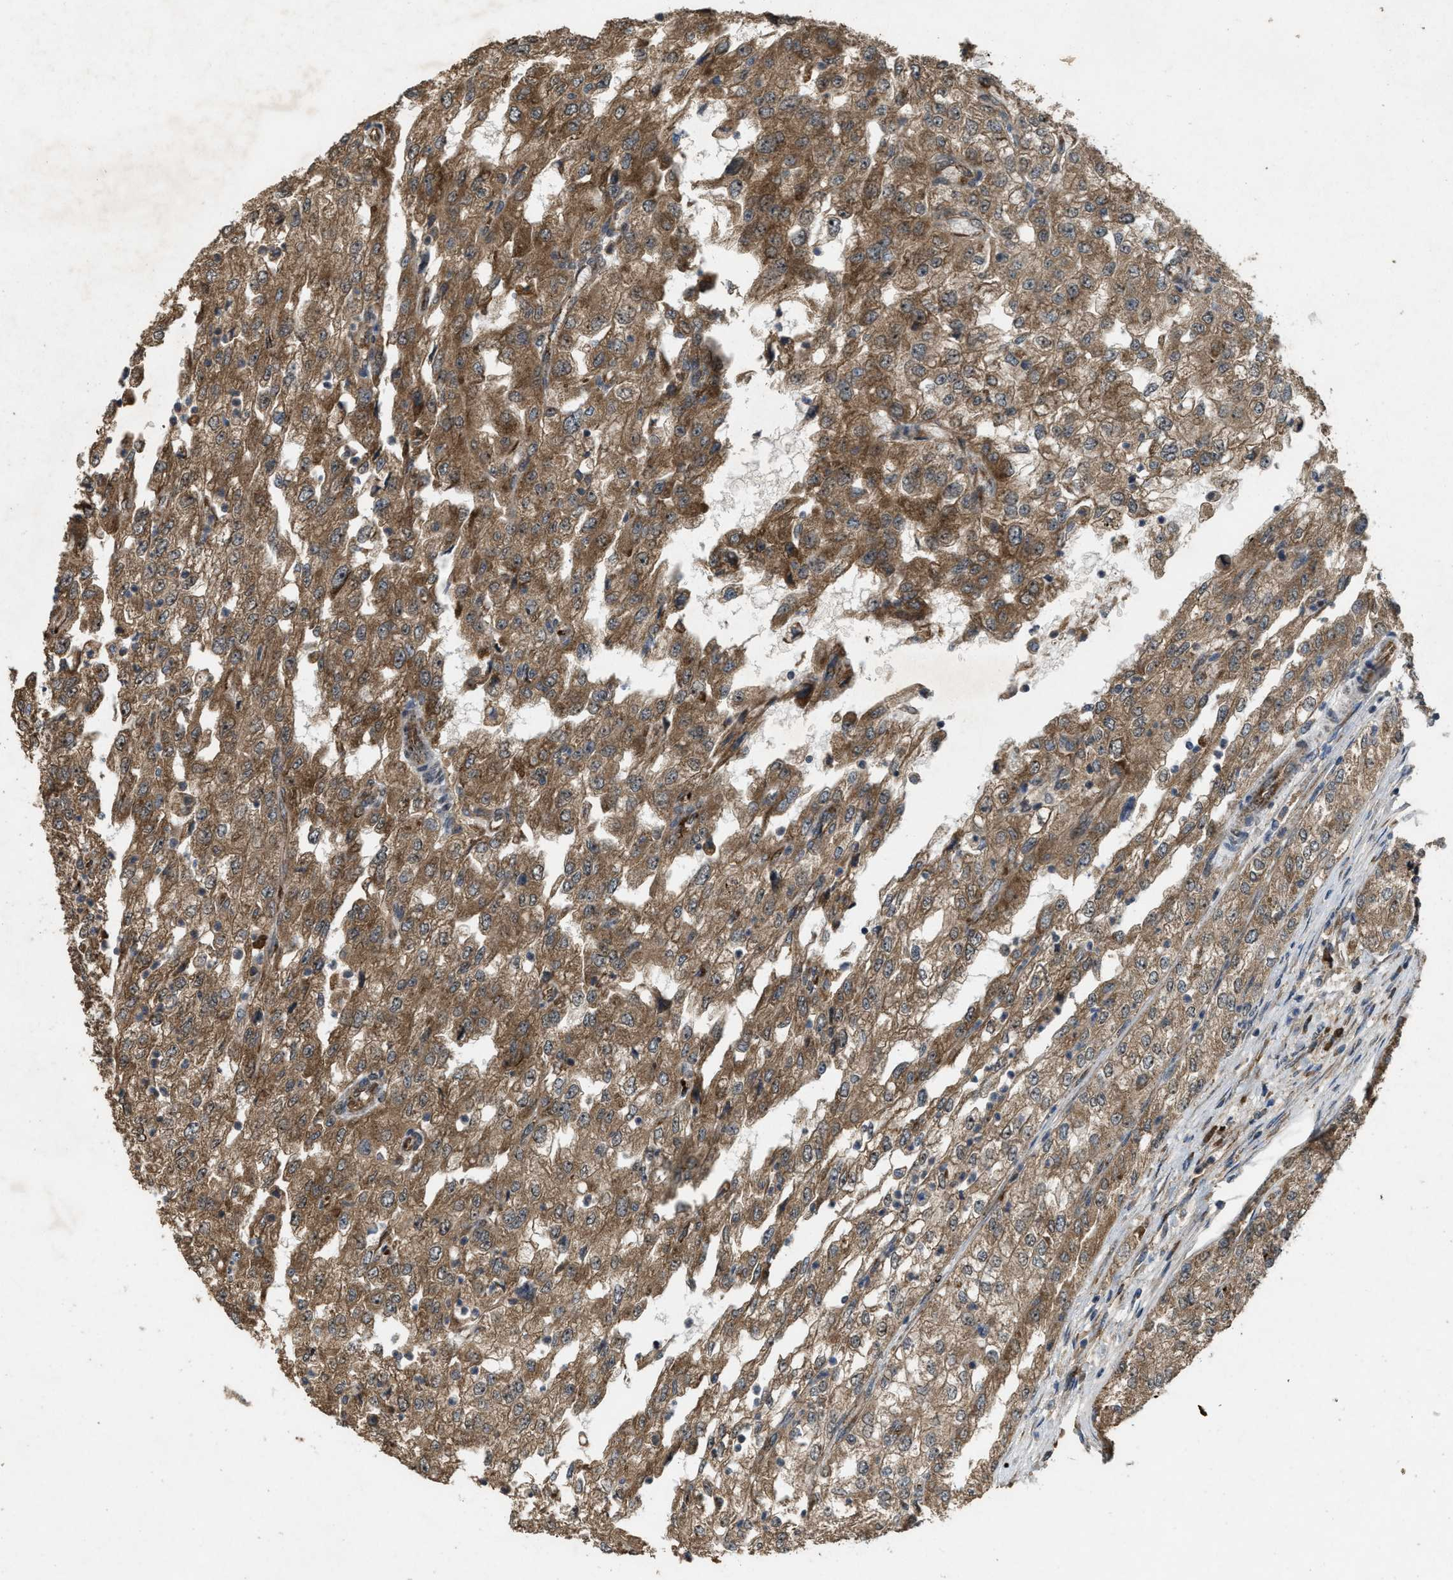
{"staining": {"intensity": "moderate", "quantity": ">75%", "location": "cytoplasmic/membranous"}, "tissue": "renal cancer", "cell_type": "Tumor cells", "image_type": "cancer", "snomed": [{"axis": "morphology", "description": "Adenocarcinoma, NOS"}, {"axis": "topography", "description": "Kidney"}], "caption": "Immunohistochemical staining of renal cancer (adenocarcinoma) shows medium levels of moderate cytoplasmic/membranous staining in approximately >75% of tumor cells.", "gene": "ARHGEF5", "patient": {"sex": "female", "age": 54}}